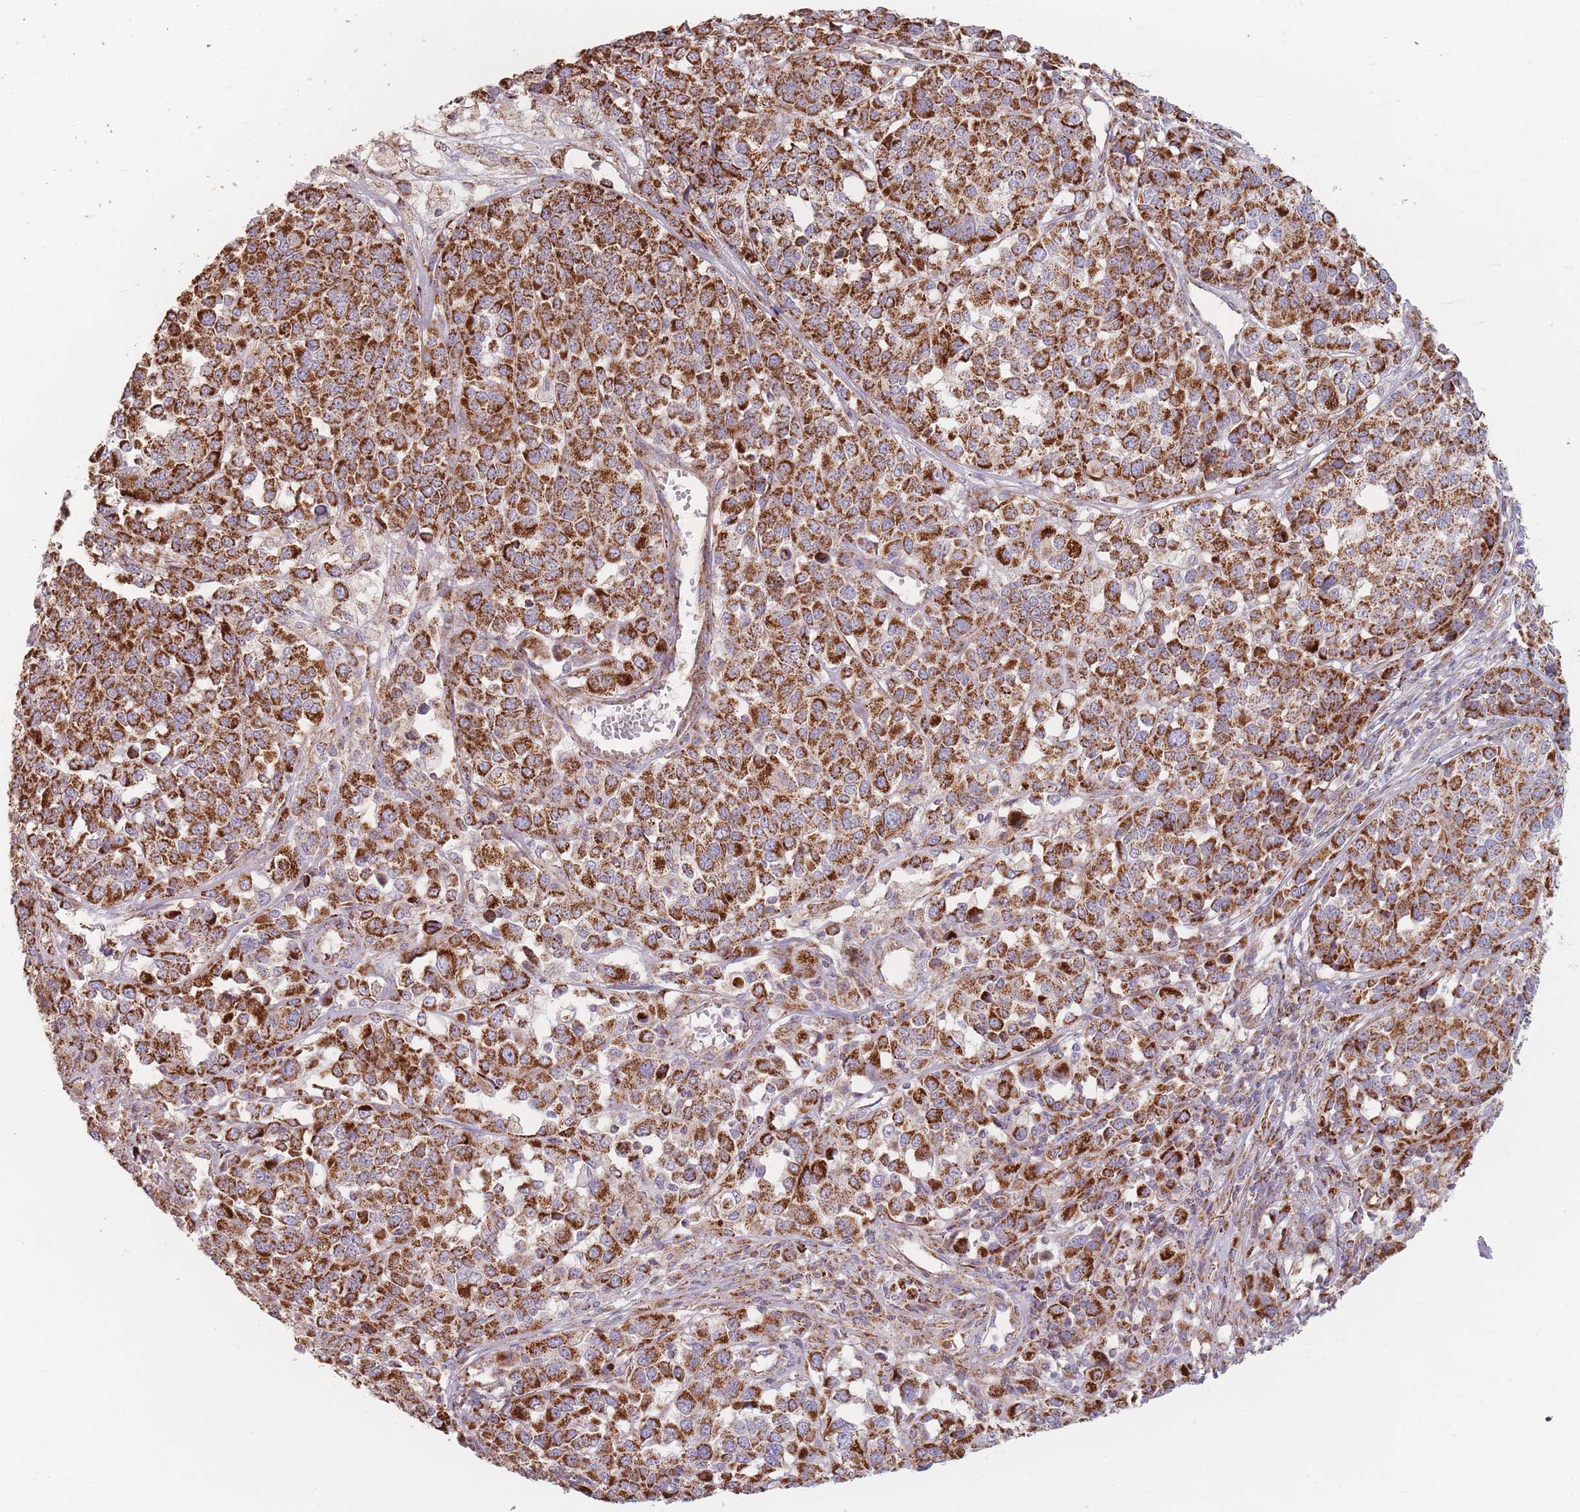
{"staining": {"intensity": "strong", "quantity": ">75%", "location": "cytoplasmic/membranous"}, "tissue": "melanoma", "cell_type": "Tumor cells", "image_type": "cancer", "snomed": [{"axis": "morphology", "description": "Malignant melanoma, Metastatic site"}, {"axis": "topography", "description": "Lymph node"}], "caption": "Strong cytoplasmic/membranous staining for a protein is appreciated in about >75% of tumor cells of melanoma using IHC.", "gene": "ESRP2", "patient": {"sex": "male", "age": 44}}